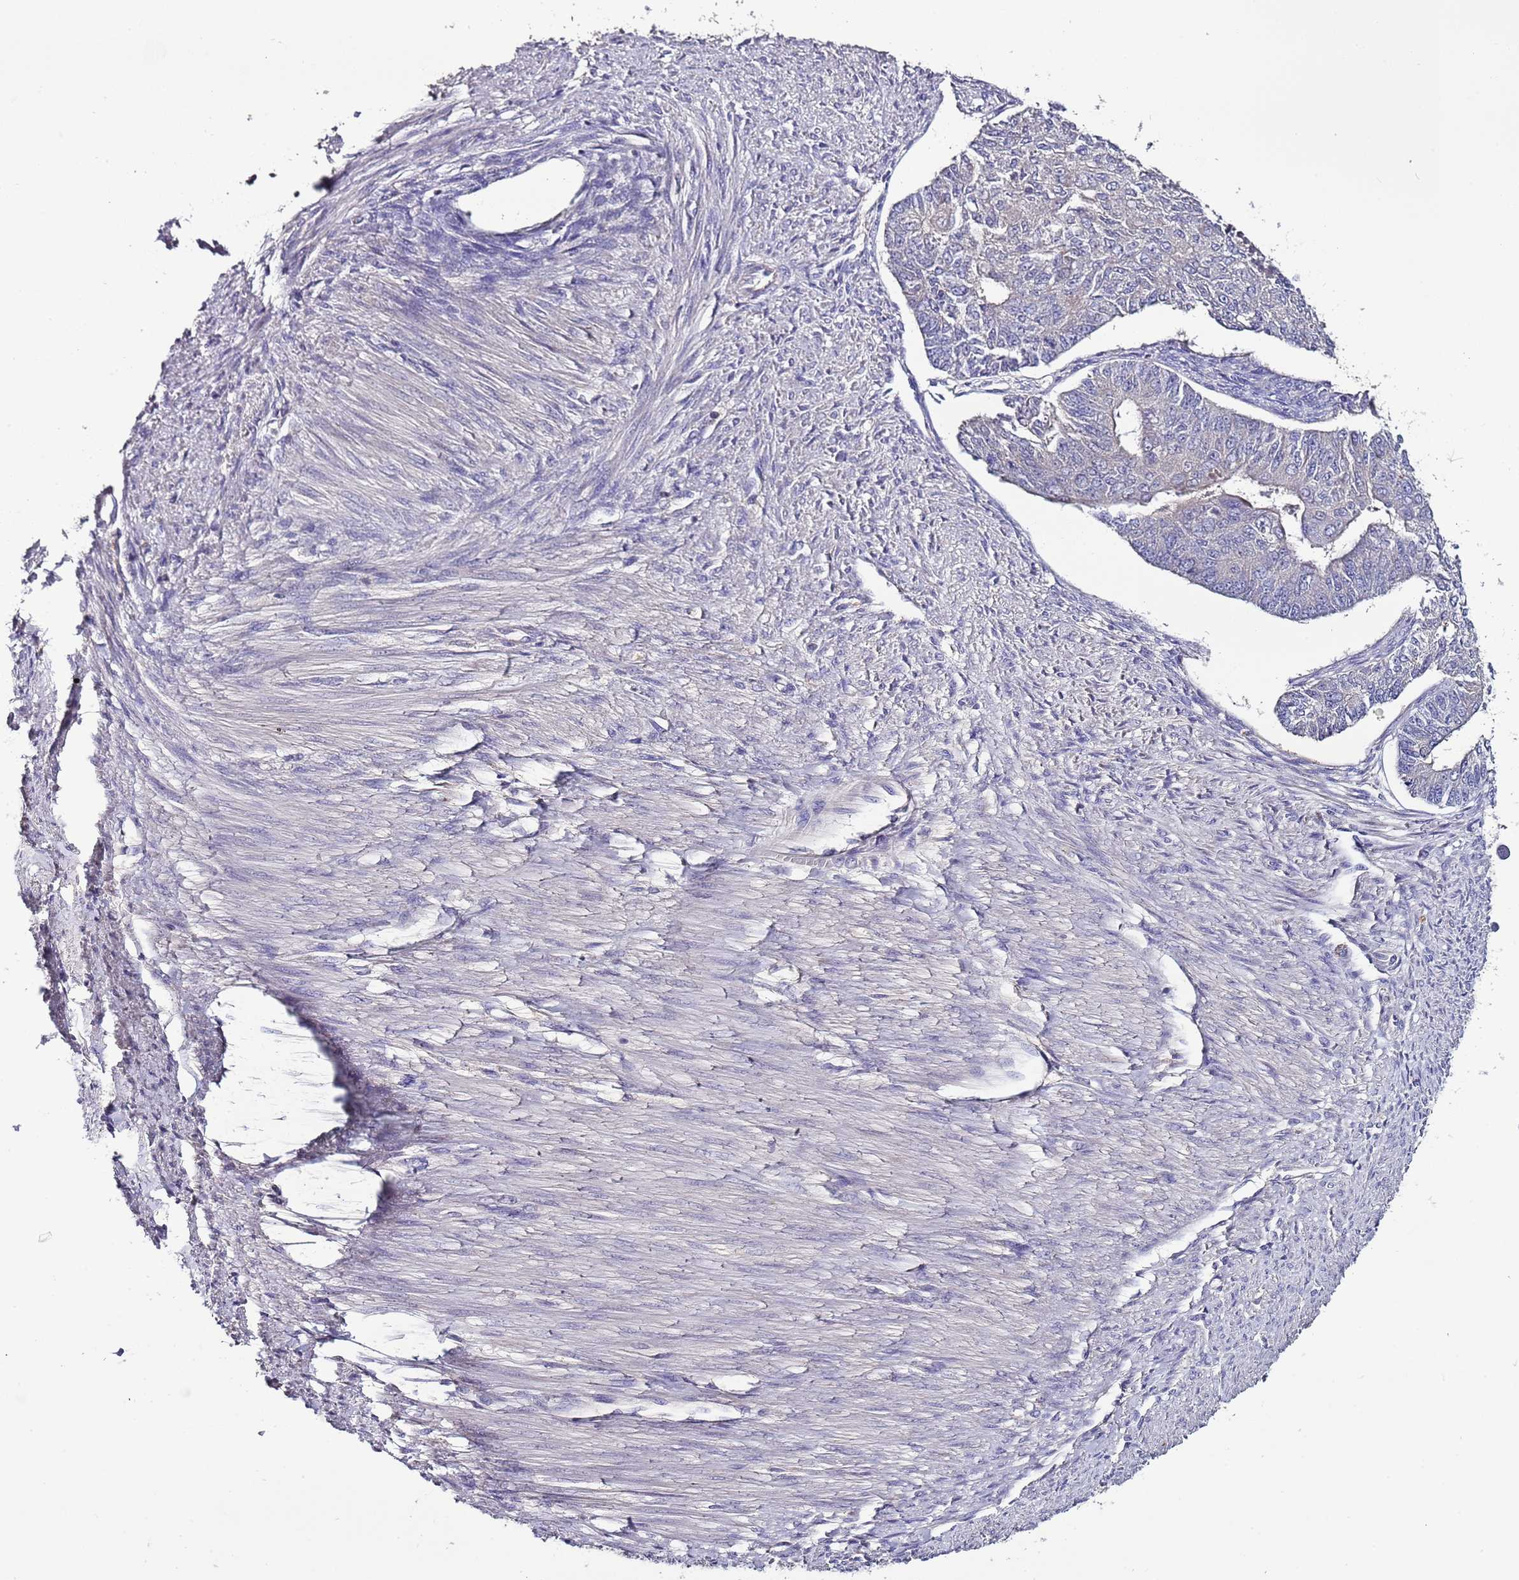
{"staining": {"intensity": "negative", "quantity": "none", "location": "none"}, "tissue": "endometrial cancer", "cell_type": "Tumor cells", "image_type": "cancer", "snomed": [{"axis": "morphology", "description": "Adenocarcinoma, NOS"}, {"axis": "topography", "description": "Endometrium"}], "caption": "Immunohistochemical staining of human endometrial adenocarcinoma shows no significant expression in tumor cells.", "gene": "IGIP", "patient": {"sex": "female", "age": 32}}